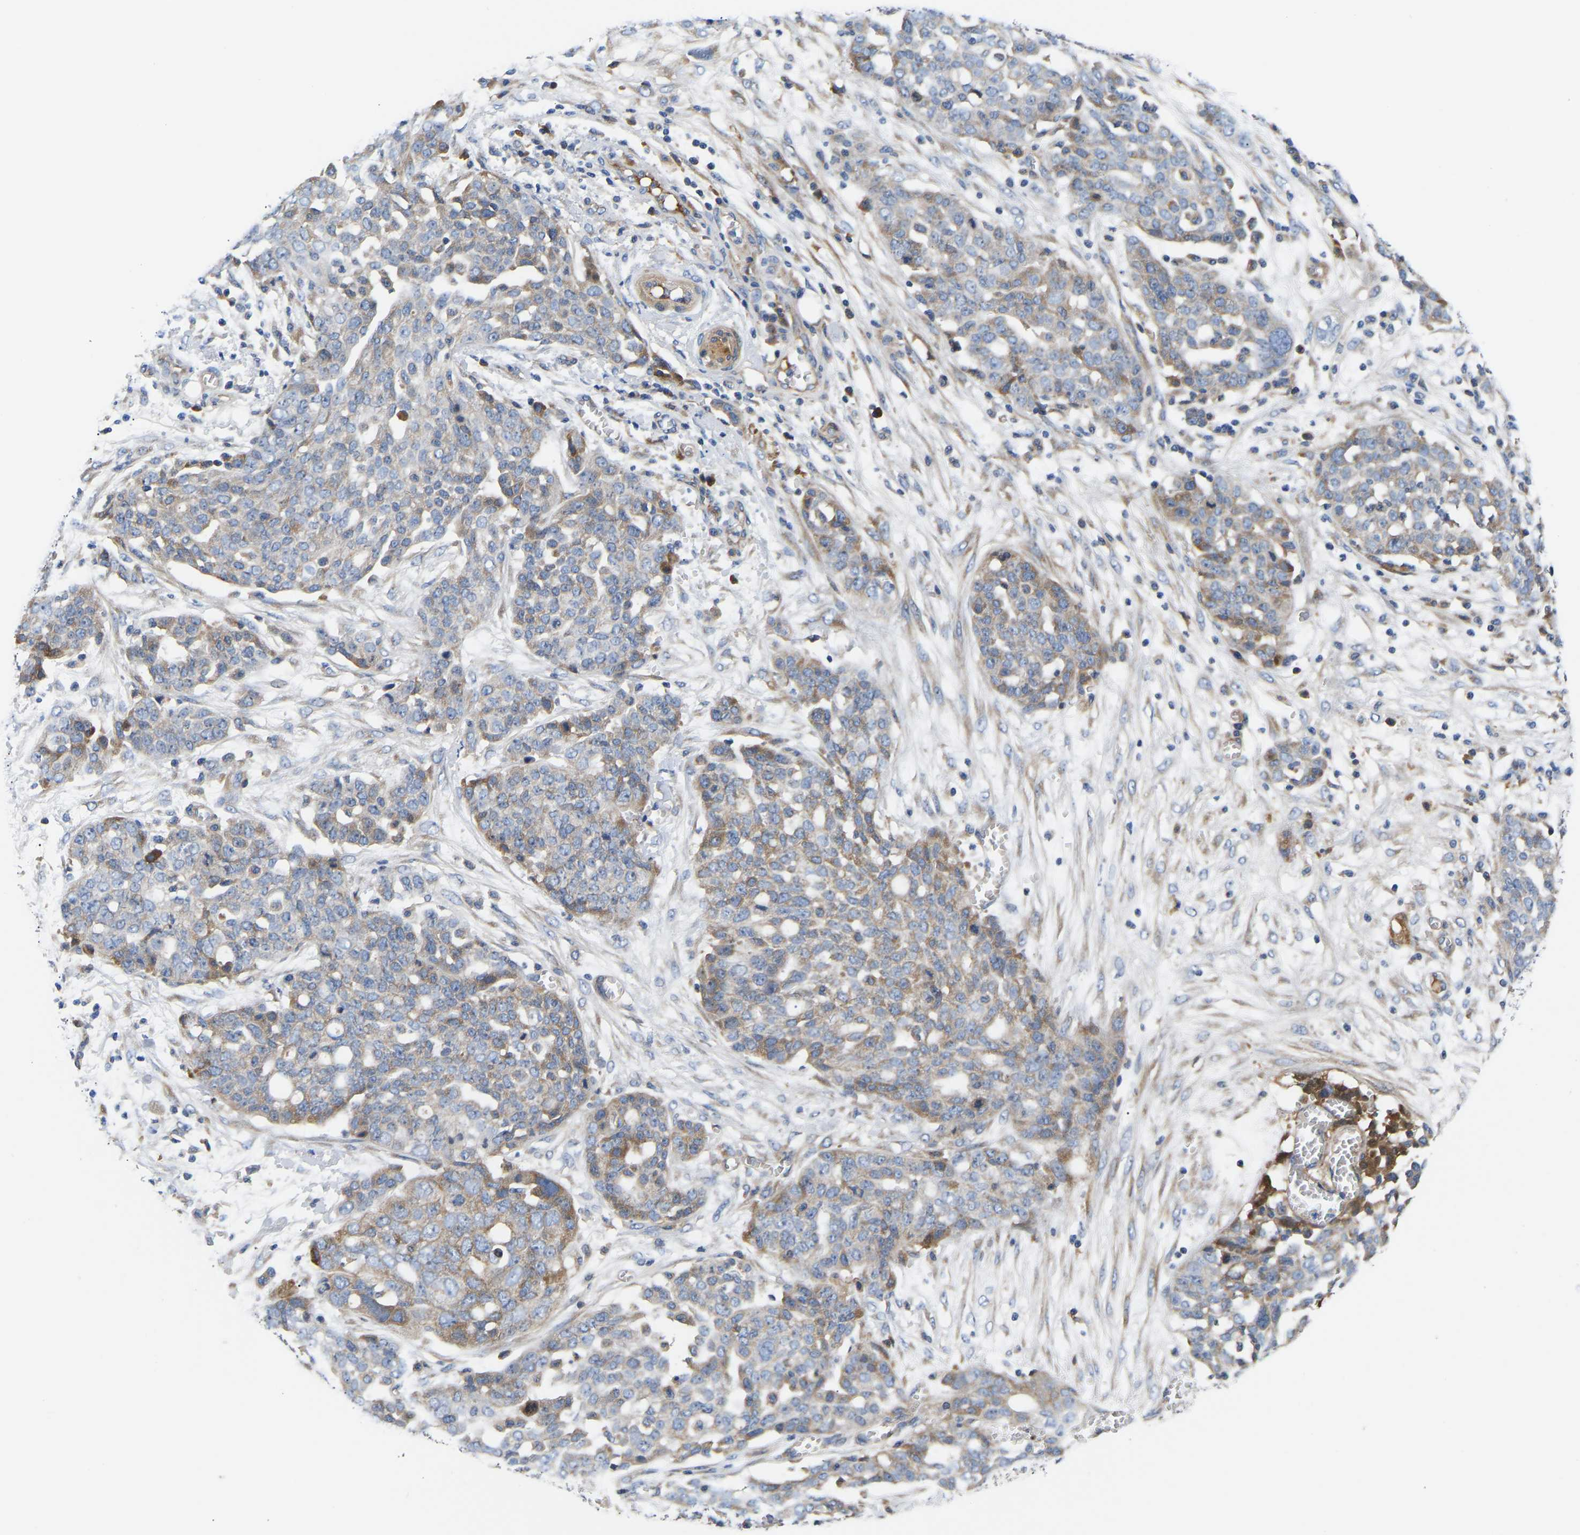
{"staining": {"intensity": "moderate", "quantity": "<25%", "location": "cytoplasmic/membranous"}, "tissue": "ovarian cancer", "cell_type": "Tumor cells", "image_type": "cancer", "snomed": [{"axis": "morphology", "description": "Cystadenocarcinoma, serous, NOS"}, {"axis": "topography", "description": "Soft tissue"}, {"axis": "topography", "description": "Ovary"}], "caption": "Immunohistochemistry photomicrograph of neoplastic tissue: ovarian serous cystadenocarcinoma stained using immunohistochemistry displays low levels of moderate protein expression localized specifically in the cytoplasmic/membranous of tumor cells, appearing as a cytoplasmic/membranous brown color.", "gene": "AIMP2", "patient": {"sex": "female", "age": 57}}